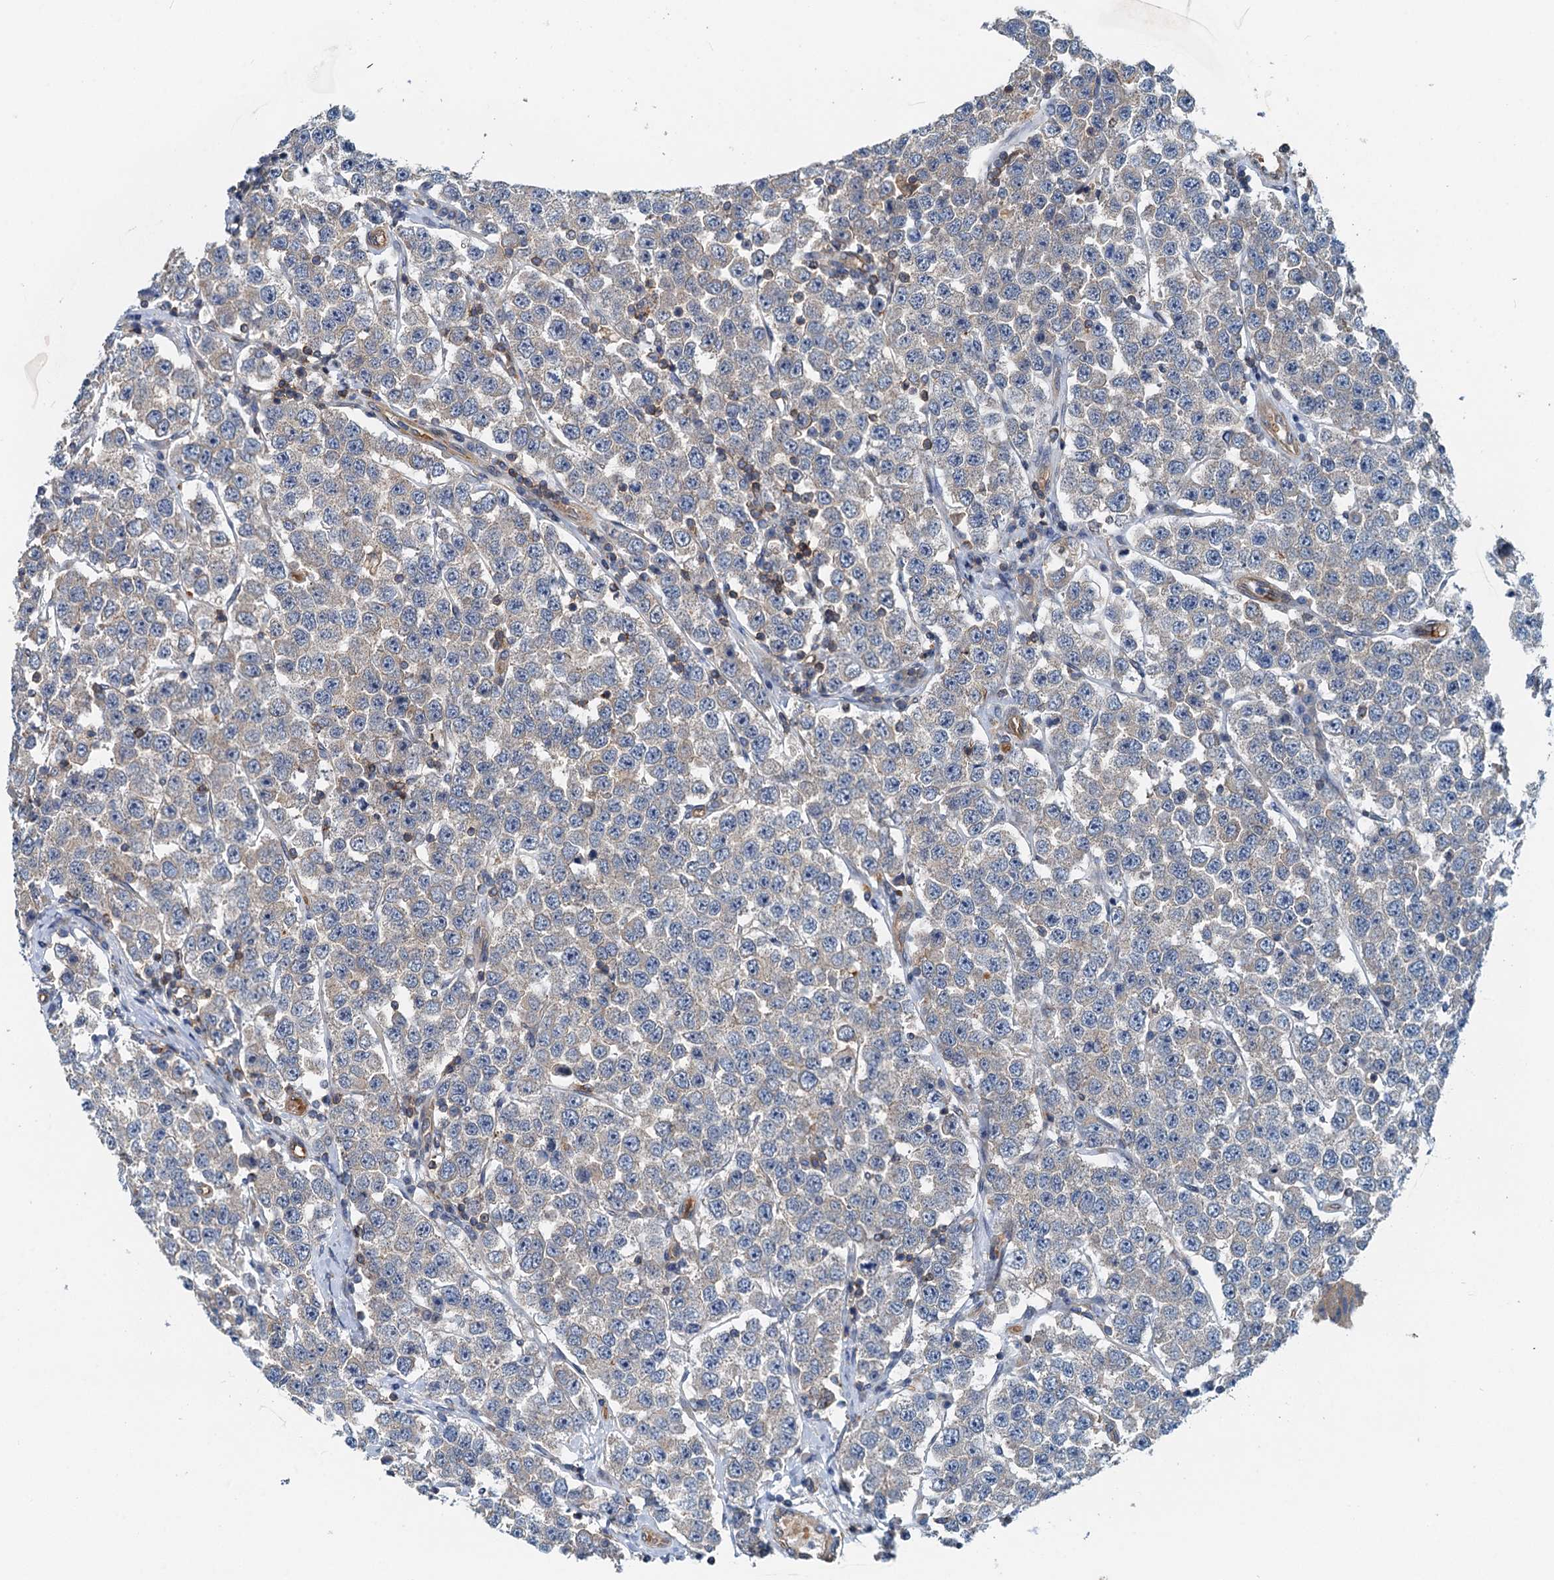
{"staining": {"intensity": "weak", "quantity": "<25%", "location": "cytoplasmic/membranous"}, "tissue": "testis cancer", "cell_type": "Tumor cells", "image_type": "cancer", "snomed": [{"axis": "morphology", "description": "Seminoma, NOS"}, {"axis": "topography", "description": "Testis"}], "caption": "Tumor cells show no significant protein staining in seminoma (testis).", "gene": "ROGDI", "patient": {"sex": "male", "age": 28}}